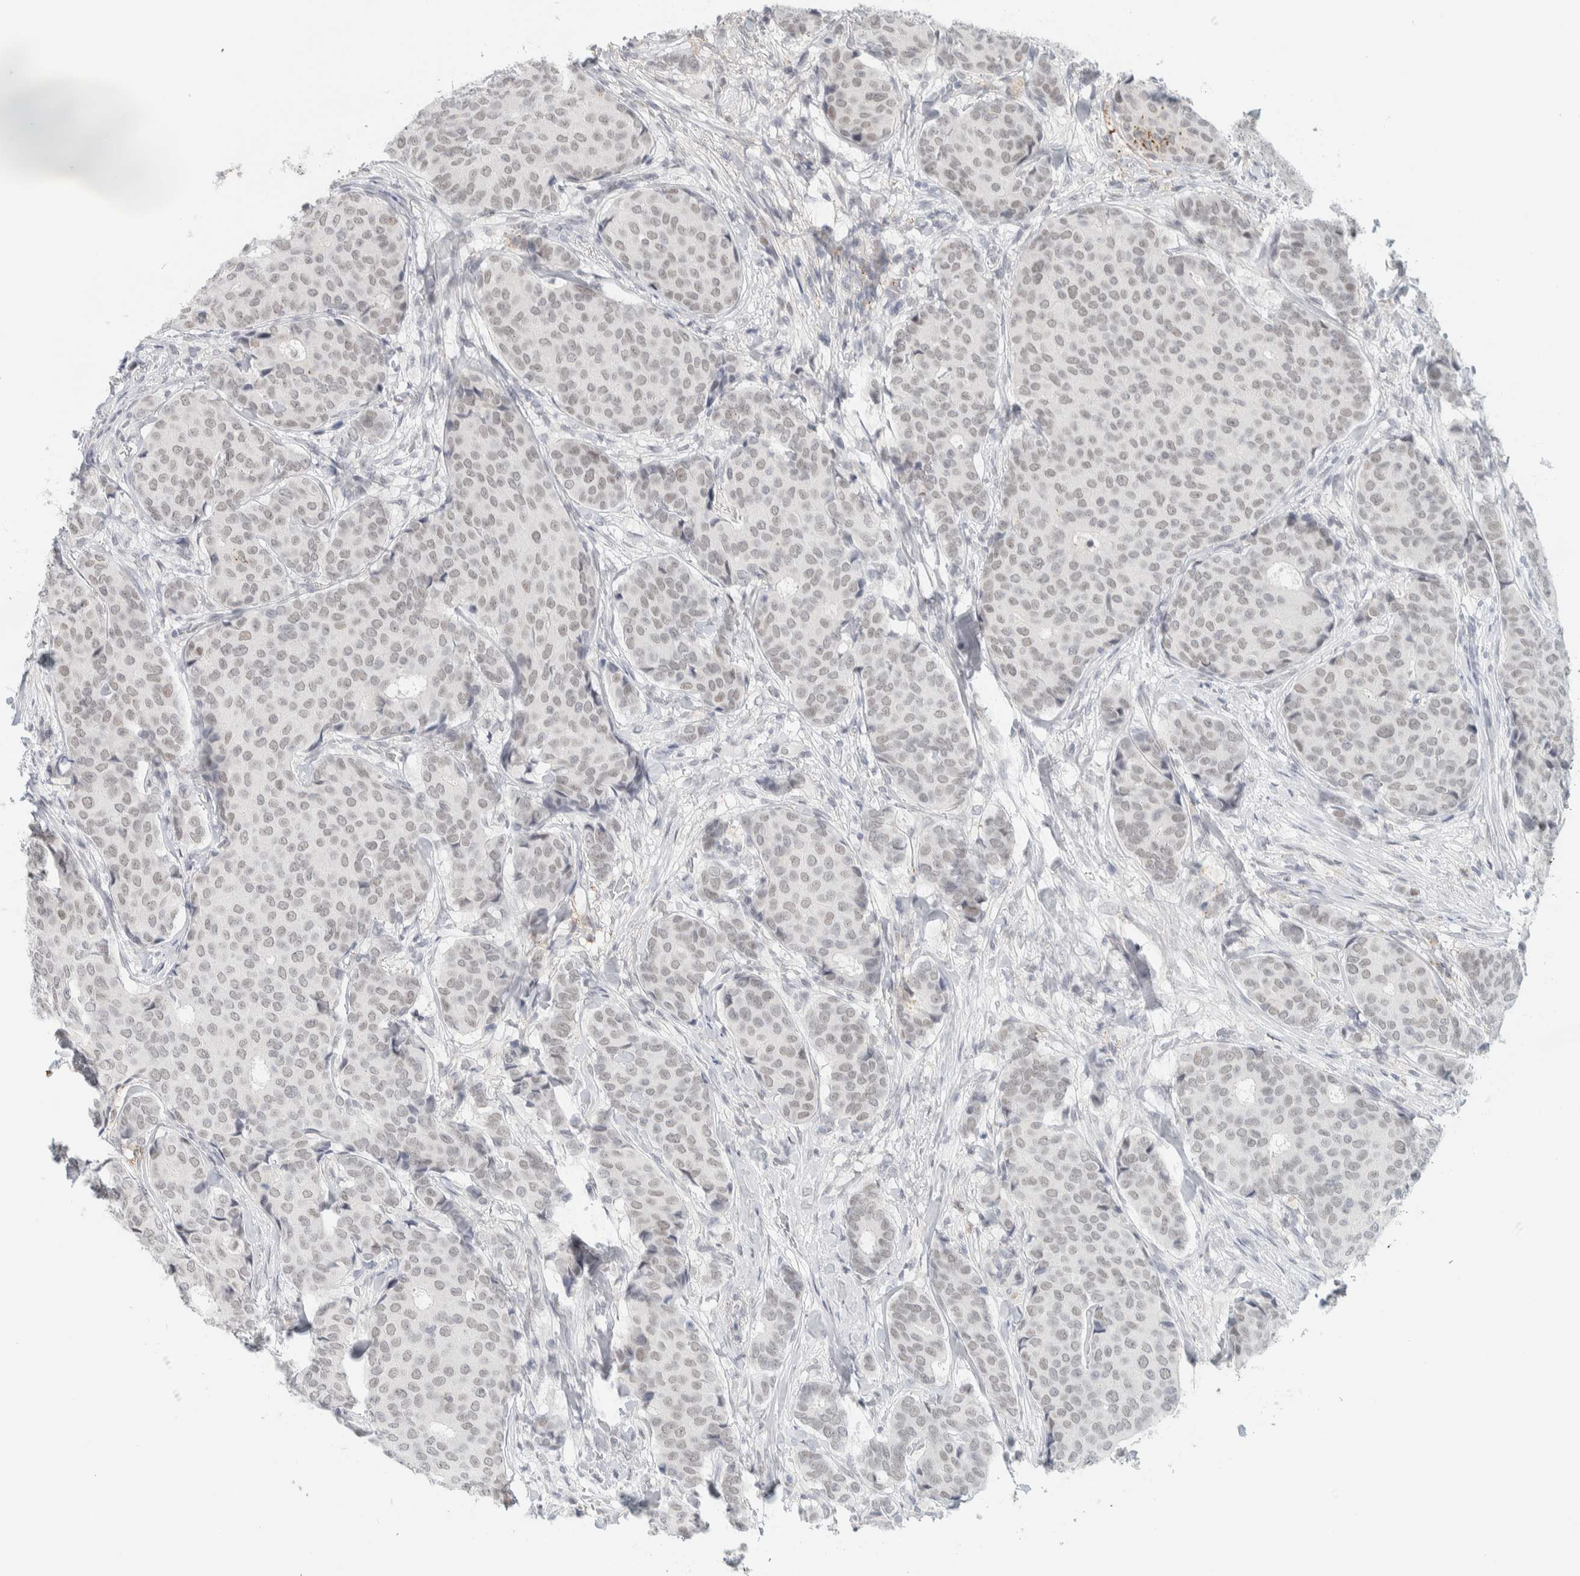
{"staining": {"intensity": "weak", "quantity": ">75%", "location": "nuclear"}, "tissue": "breast cancer", "cell_type": "Tumor cells", "image_type": "cancer", "snomed": [{"axis": "morphology", "description": "Duct carcinoma"}, {"axis": "topography", "description": "Breast"}], "caption": "Invasive ductal carcinoma (breast) was stained to show a protein in brown. There is low levels of weak nuclear staining in about >75% of tumor cells.", "gene": "CDH17", "patient": {"sex": "female", "age": 75}}